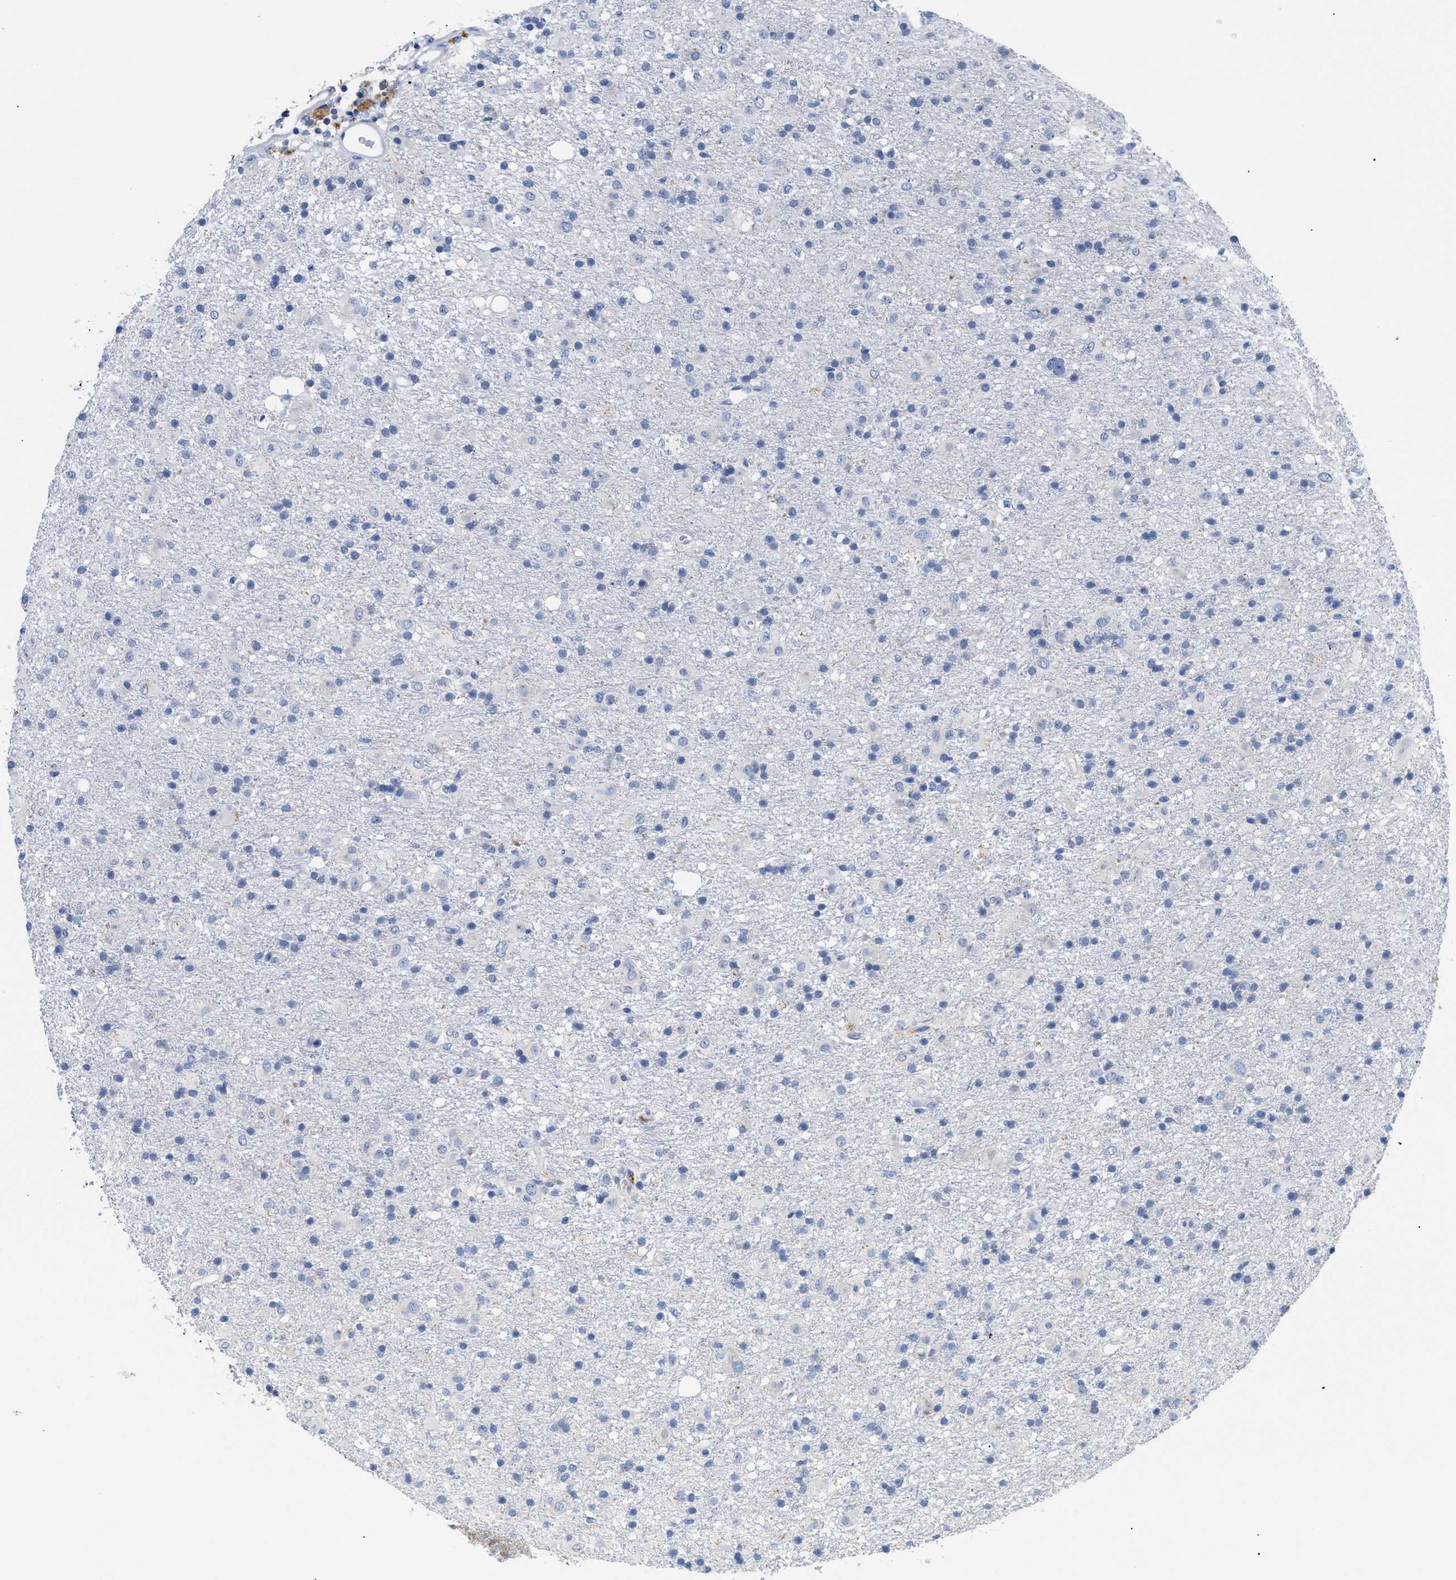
{"staining": {"intensity": "negative", "quantity": "none", "location": "none"}, "tissue": "glioma", "cell_type": "Tumor cells", "image_type": "cancer", "snomed": [{"axis": "morphology", "description": "Glioma, malignant, Low grade"}, {"axis": "topography", "description": "Brain"}], "caption": "Glioma was stained to show a protein in brown. There is no significant positivity in tumor cells. (Brightfield microscopy of DAB (3,3'-diaminobenzidine) immunohistochemistry (IHC) at high magnification).", "gene": "APOBEC2", "patient": {"sex": "male", "age": 65}}